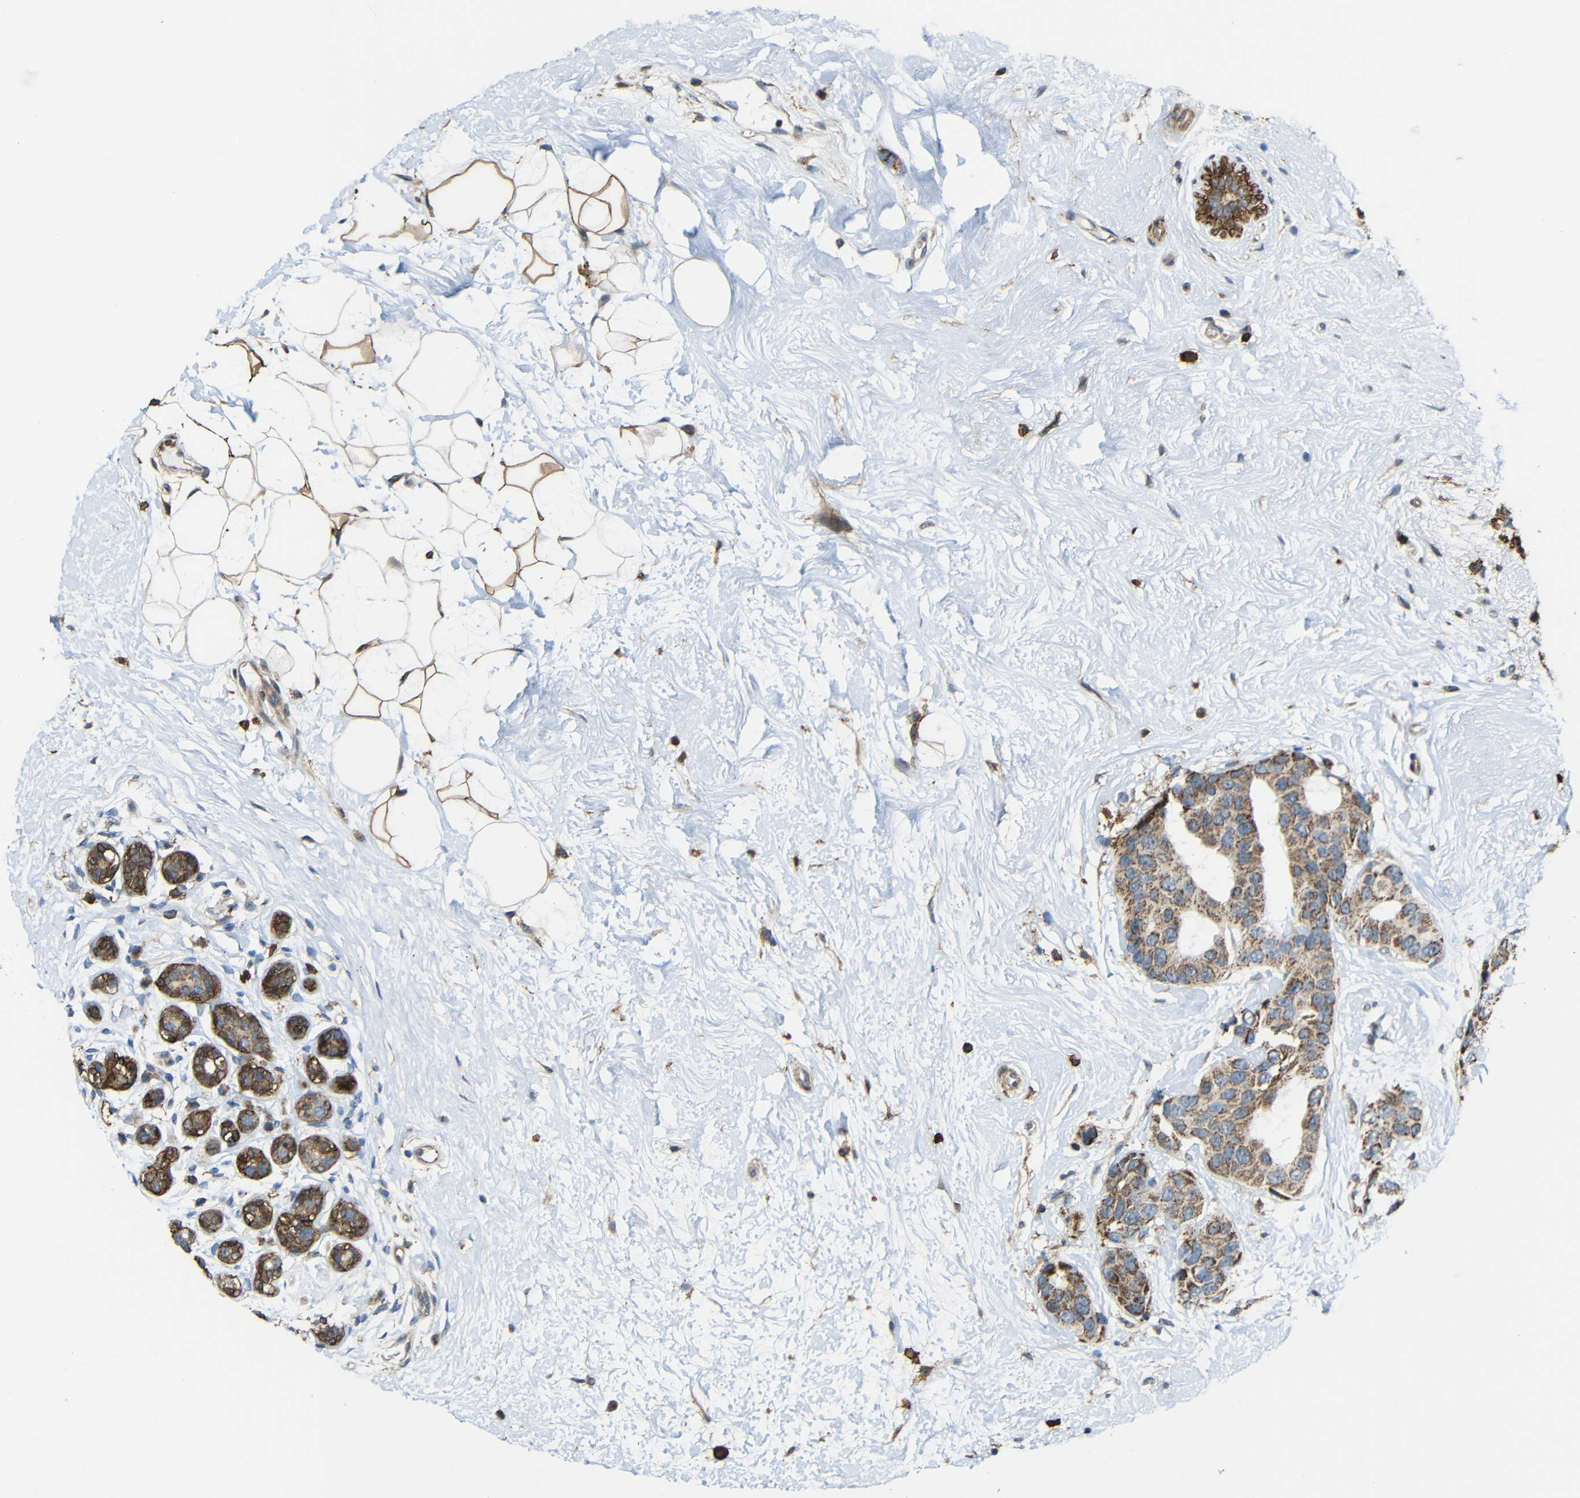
{"staining": {"intensity": "moderate", "quantity": ">75%", "location": "cytoplasmic/membranous"}, "tissue": "breast cancer", "cell_type": "Tumor cells", "image_type": "cancer", "snomed": [{"axis": "morphology", "description": "Normal tissue, NOS"}, {"axis": "morphology", "description": "Duct carcinoma"}, {"axis": "topography", "description": "Breast"}], "caption": "Protein staining reveals moderate cytoplasmic/membranous expression in approximately >75% of tumor cells in breast cancer (invasive ductal carcinoma). (DAB IHC, brown staining for protein, blue staining for nuclei).", "gene": "C1GALT1", "patient": {"sex": "female", "age": 39}}